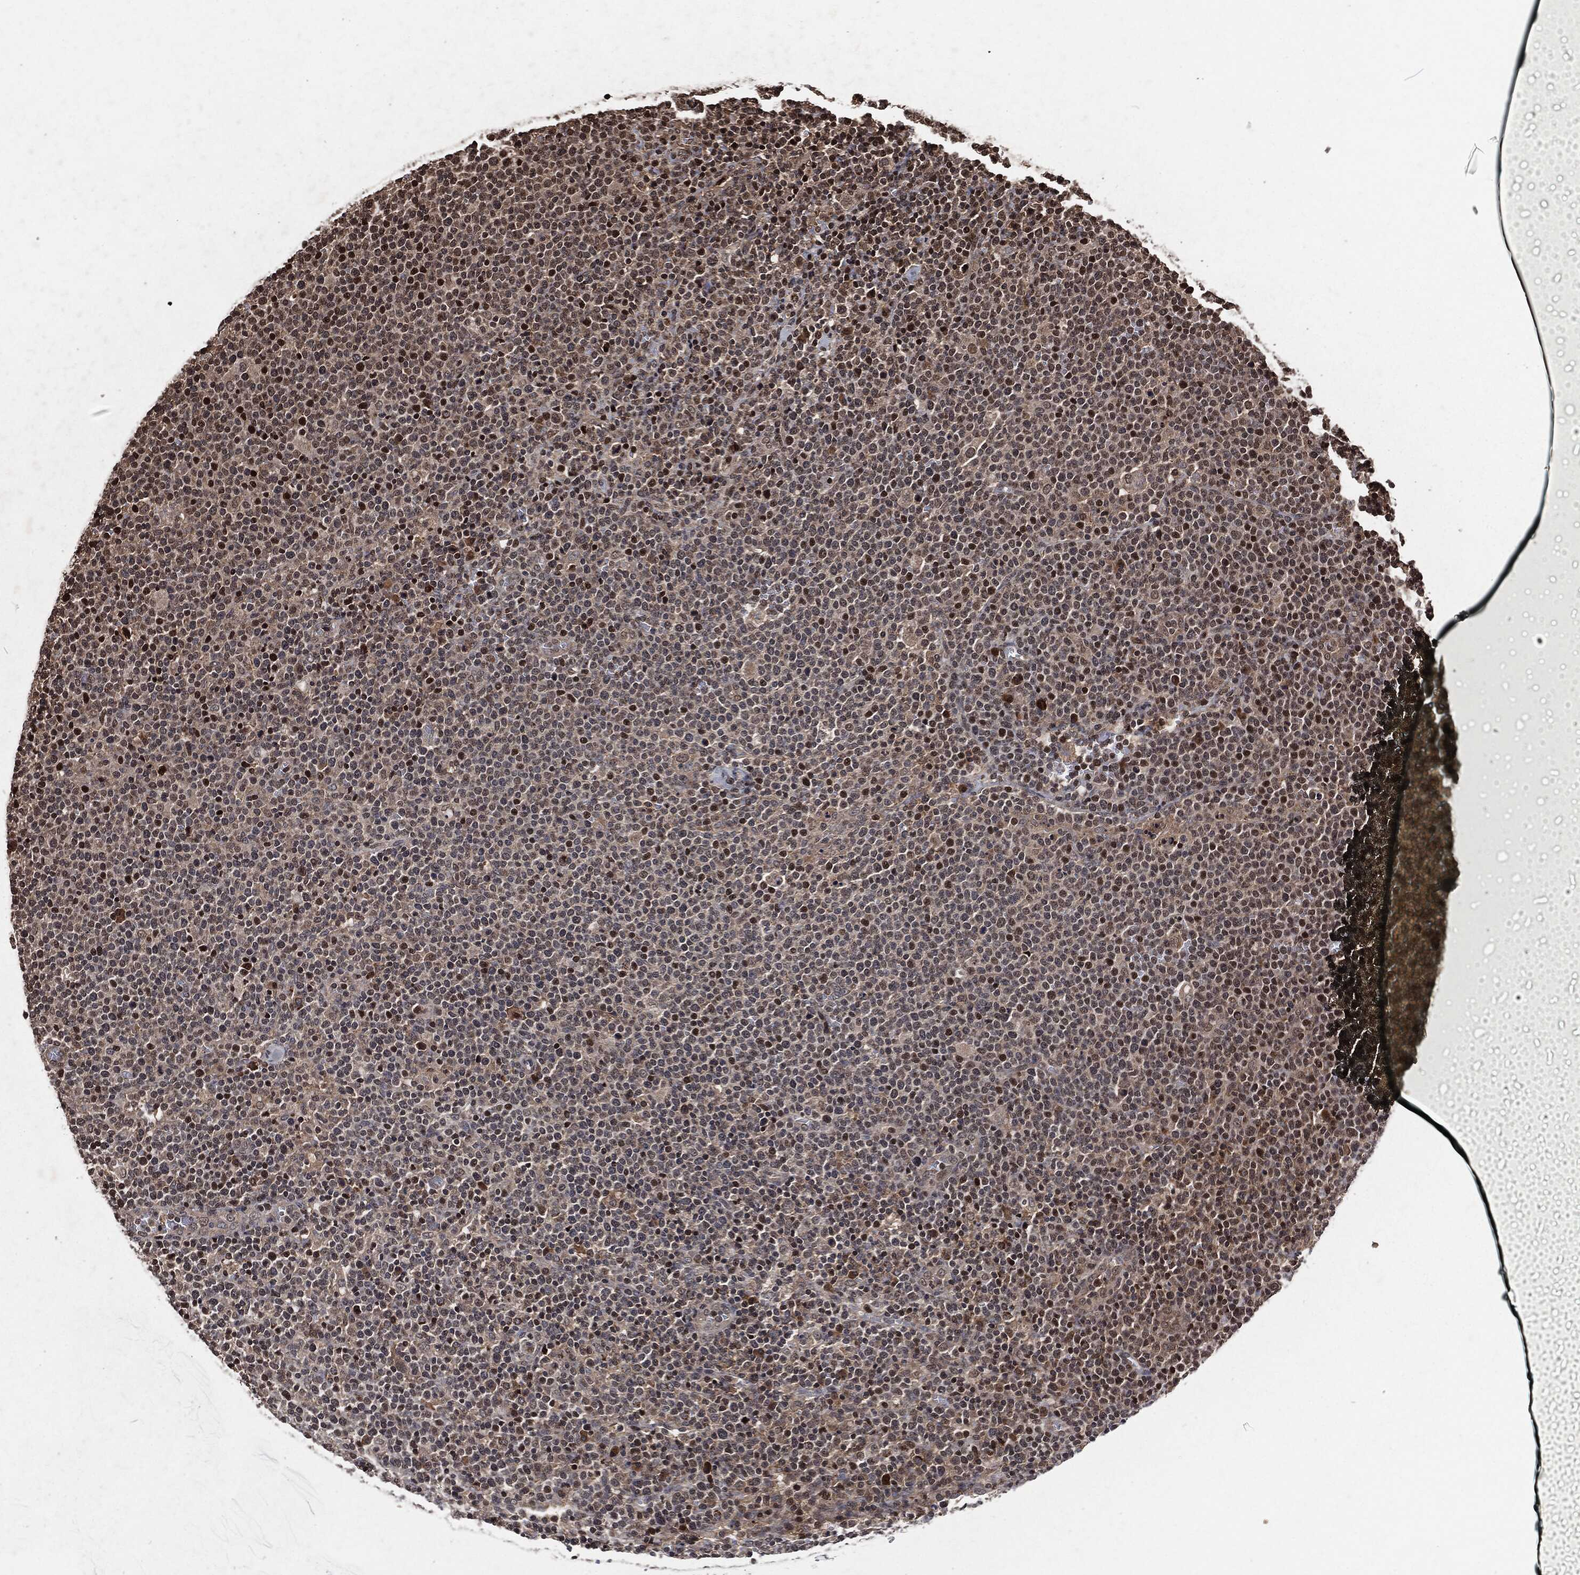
{"staining": {"intensity": "strong", "quantity": "<25%", "location": "nuclear"}, "tissue": "lymphoma", "cell_type": "Tumor cells", "image_type": "cancer", "snomed": [{"axis": "morphology", "description": "Malignant lymphoma, non-Hodgkin's type, High grade"}, {"axis": "topography", "description": "Lymph node"}], "caption": "Immunohistochemistry of lymphoma demonstrates medium levels of strong nuclear staining in about <25% of tumor cells.", "gene": "SNAI1", "patient": {"sex": "male", "age": 61}}